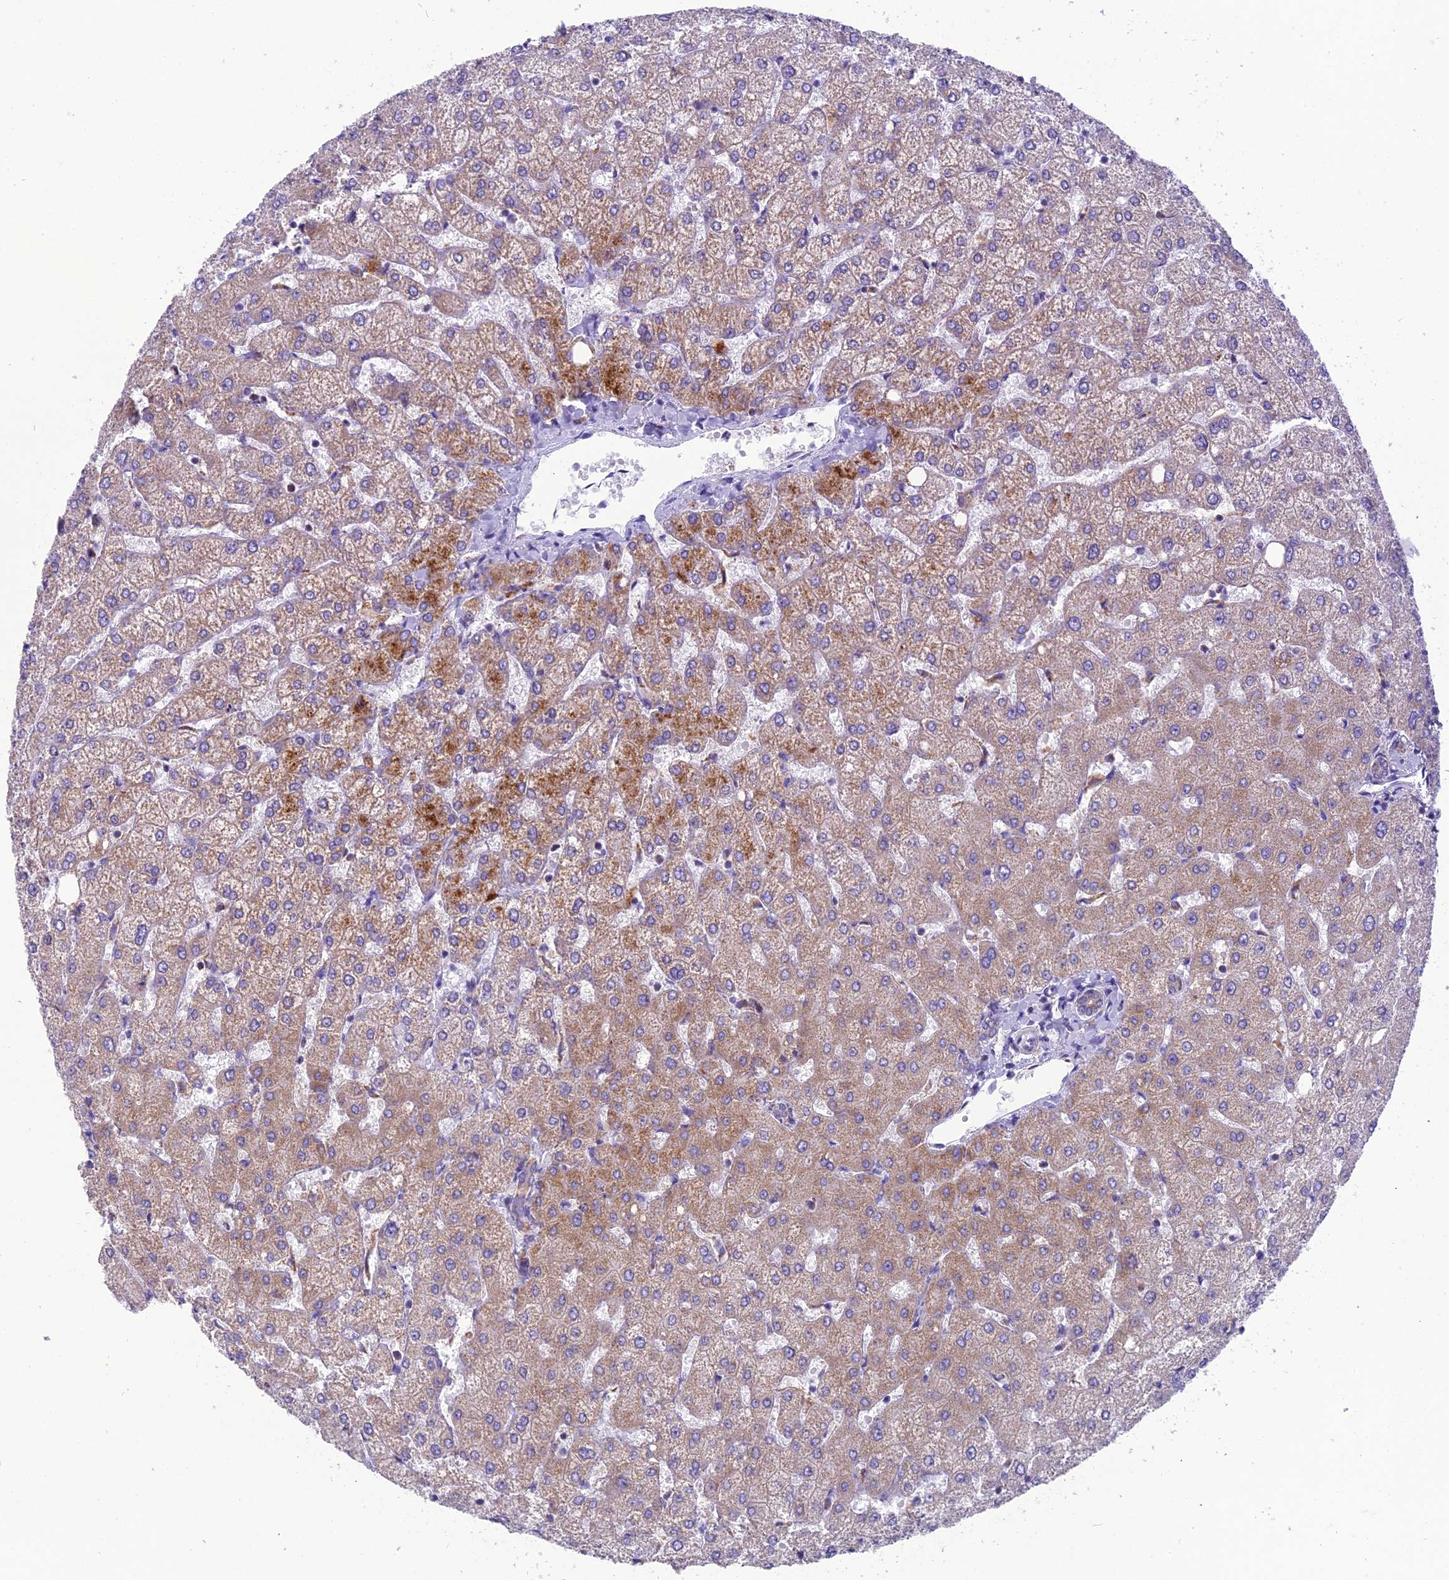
{"staining": {"intensity": "weak", "quantity": "25%-75%", "location": "cytoplasmic/membranous"}, "tissue": "liver", "cell_type": "Cholangiocytes", "image_type": "normal", "snomed": [{"axis": "morphology", "description": "Normal tissue, NOS"}, {"axis": "topography", "description": "Liver"}], "caption": "Cholangiocytes exhibit low levels of weak cytoplasmic/membranous expression in approximately 25%-75% of cells in benign liver. The staining was performed using DAB to visualize the protein expression in brown, while the nuclei were stained in blue with hematoxylin (Magnification: 20x).", "gene": "MRPS34", "patient": {"sex": "female", "age": 54}}